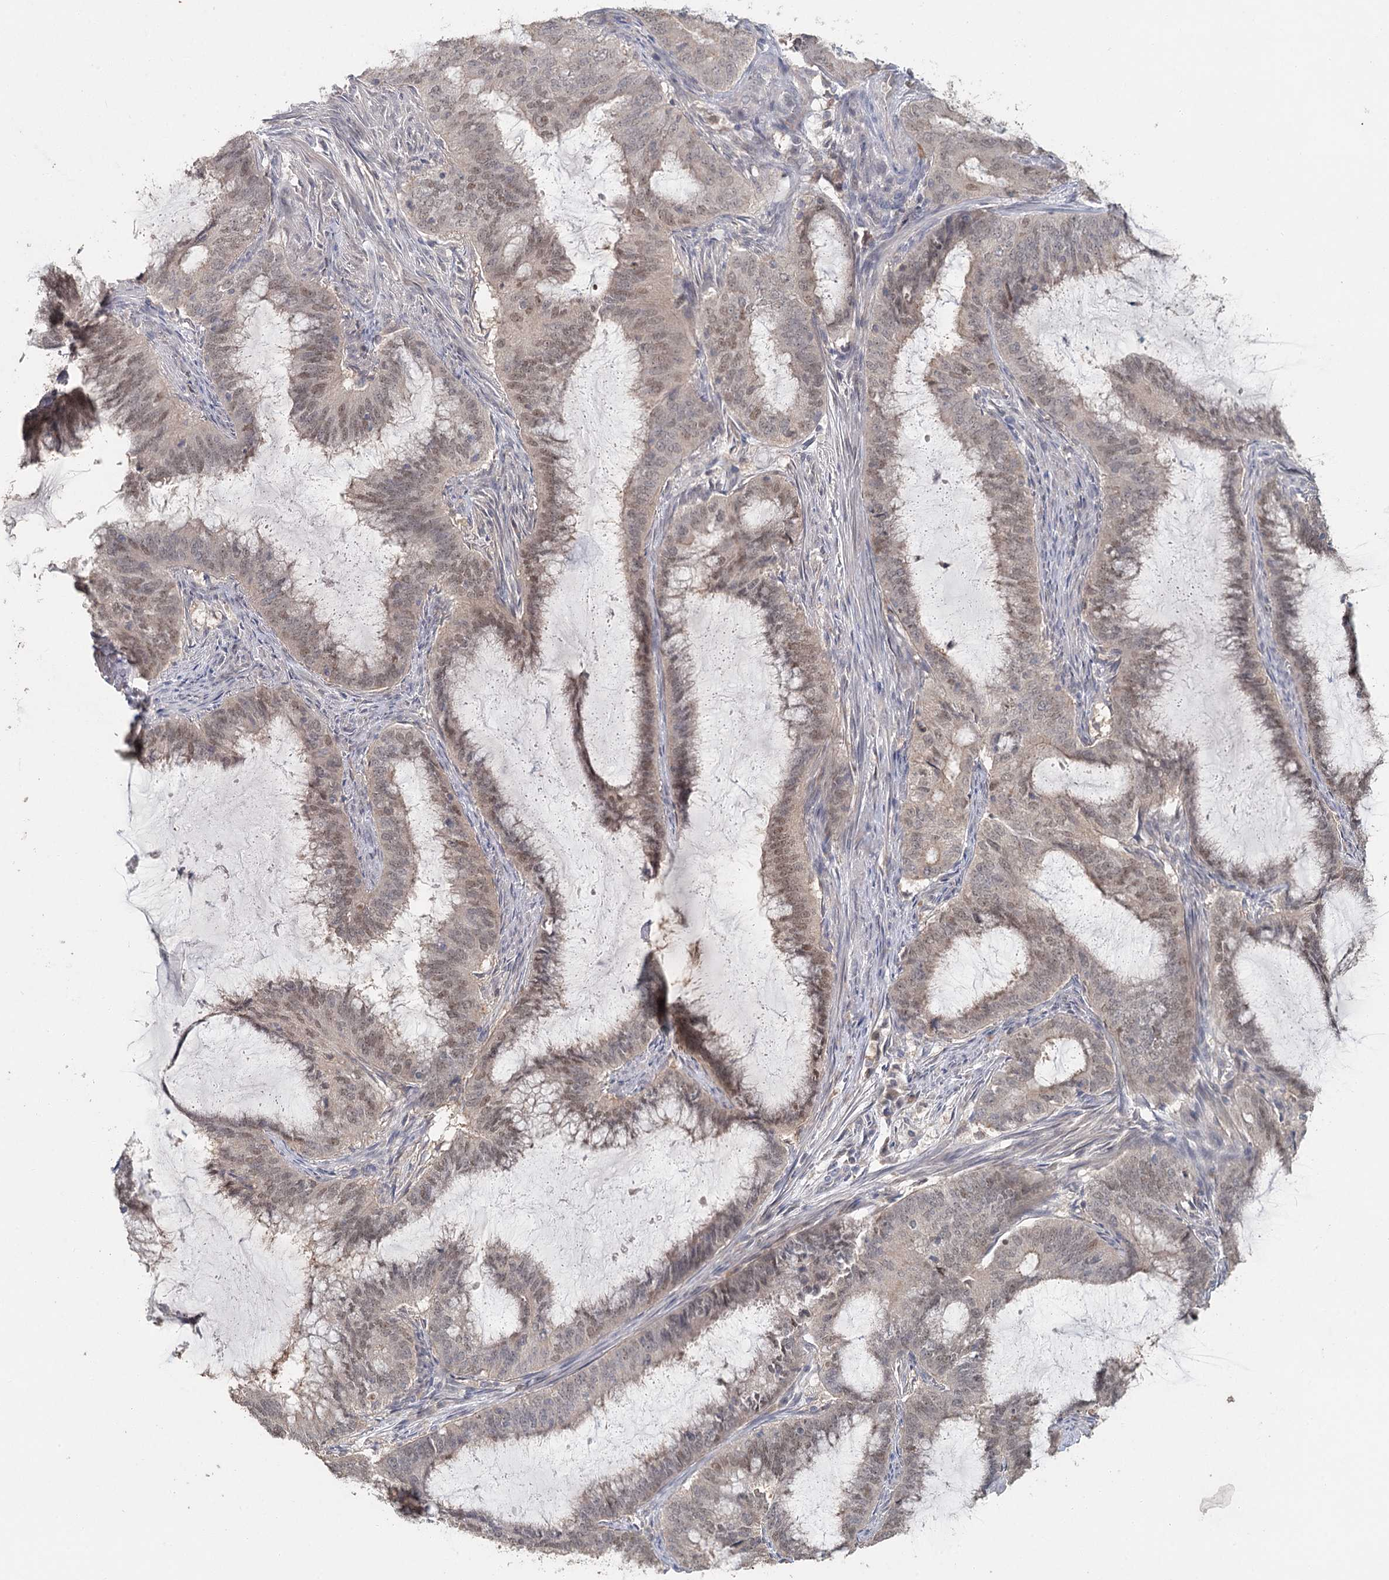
{"staining": {"intensity": "weak", "quantity": "25%-75%", "location": "nuclear"}, "tissue": "endometrial cancer", "cell_type": "Tumor cells", "image_type": "cancer", "snomed": [{"axis": "morphology", "description": "Adenocarcinoma, NOS"}, {"axis": "topography", "description": "Endometrium"}], "caption": "Protein expression analysis of human endometrial cancer (adenocarcinoma) reveals weak nuclear expression in about 25%-75% of tumor cells.", "gene": "ADK", "patient": {"sex": "female", "age": 51}}